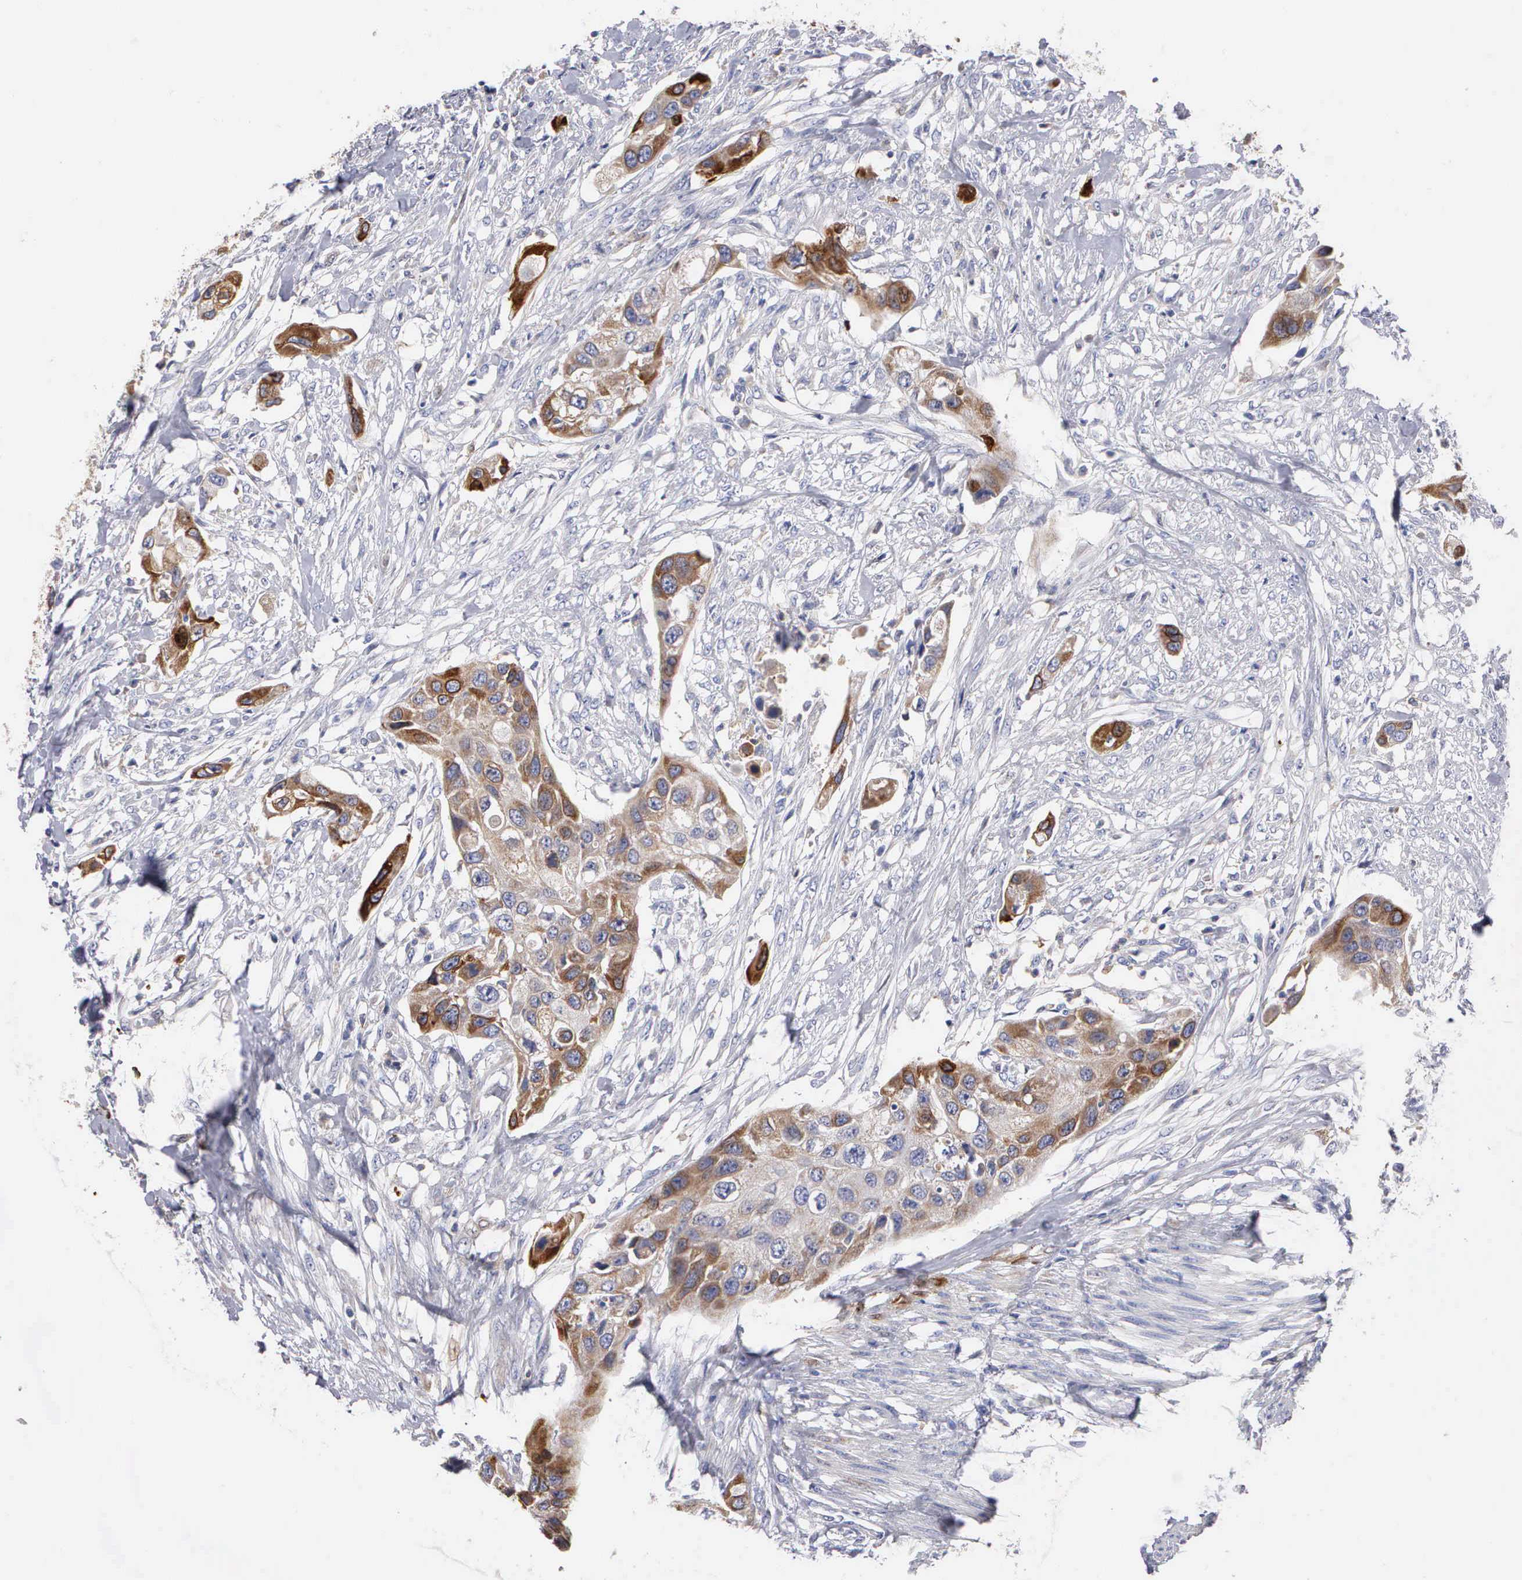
{"staining": {"intensity": "moderate", "quantity": "25%-75%", "location": "cytoplasmic/membranous"}, "tissue": "urothelial cancer", "cell_type": "Tumor cells", "image_type": "cancer", "snomed": [{"axis": "morphology", "description": "Urothelial carcinoma, High grade"}, {"axis": "topography", "description": "Urinary bladder"}], "caption": "A histopathology image of urothelial cancer stained for a protein reveals moderate cytoplasmic/membranous brown staining in tumor cells.", "gene": "PTGS2", "patient": {"sex": "male", "age": 55}}